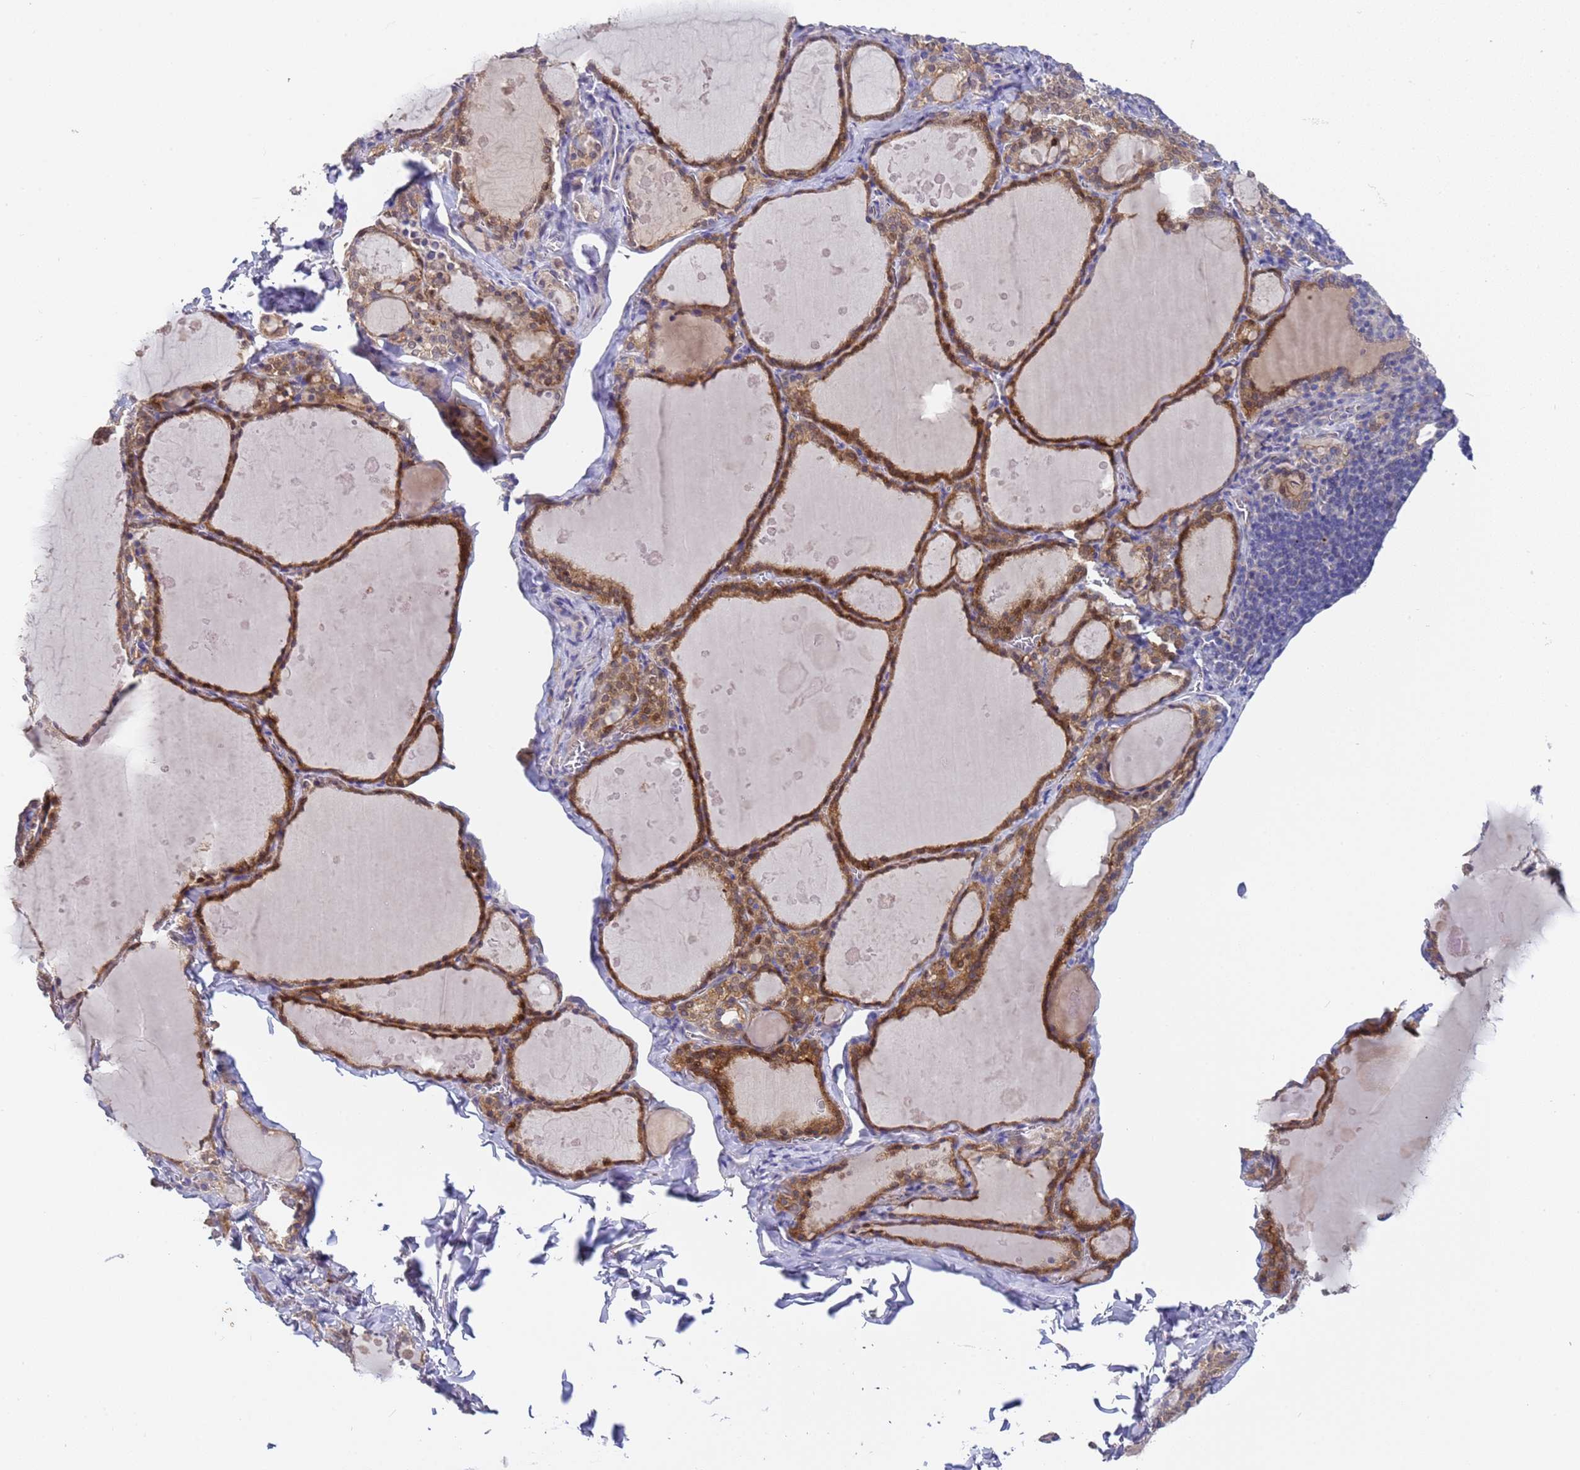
{"staining": {"intensity": "moderate", "quantity": ">75%", "location": "cytoplasmic/membranous"}, "tissue": "thyroid gland", "cell_type": "Glandular cells", "image_type": "normal", "snomed": [{"axis": "morphology", "description": "Normal tissue, NOS"}, {"axis": "topography", "description": "Thyroid gland"}], "caption": "Moderate cytoplasmic/membranous protein staining is appreciated in approximately >75% of glandular cells in thyroid gland. Immunohistochemistry stains the protein of interest in brown and the nuclei are stained blue.", "gene": "TRMT10A", "patient": {"sex": "male", "age": 56}}